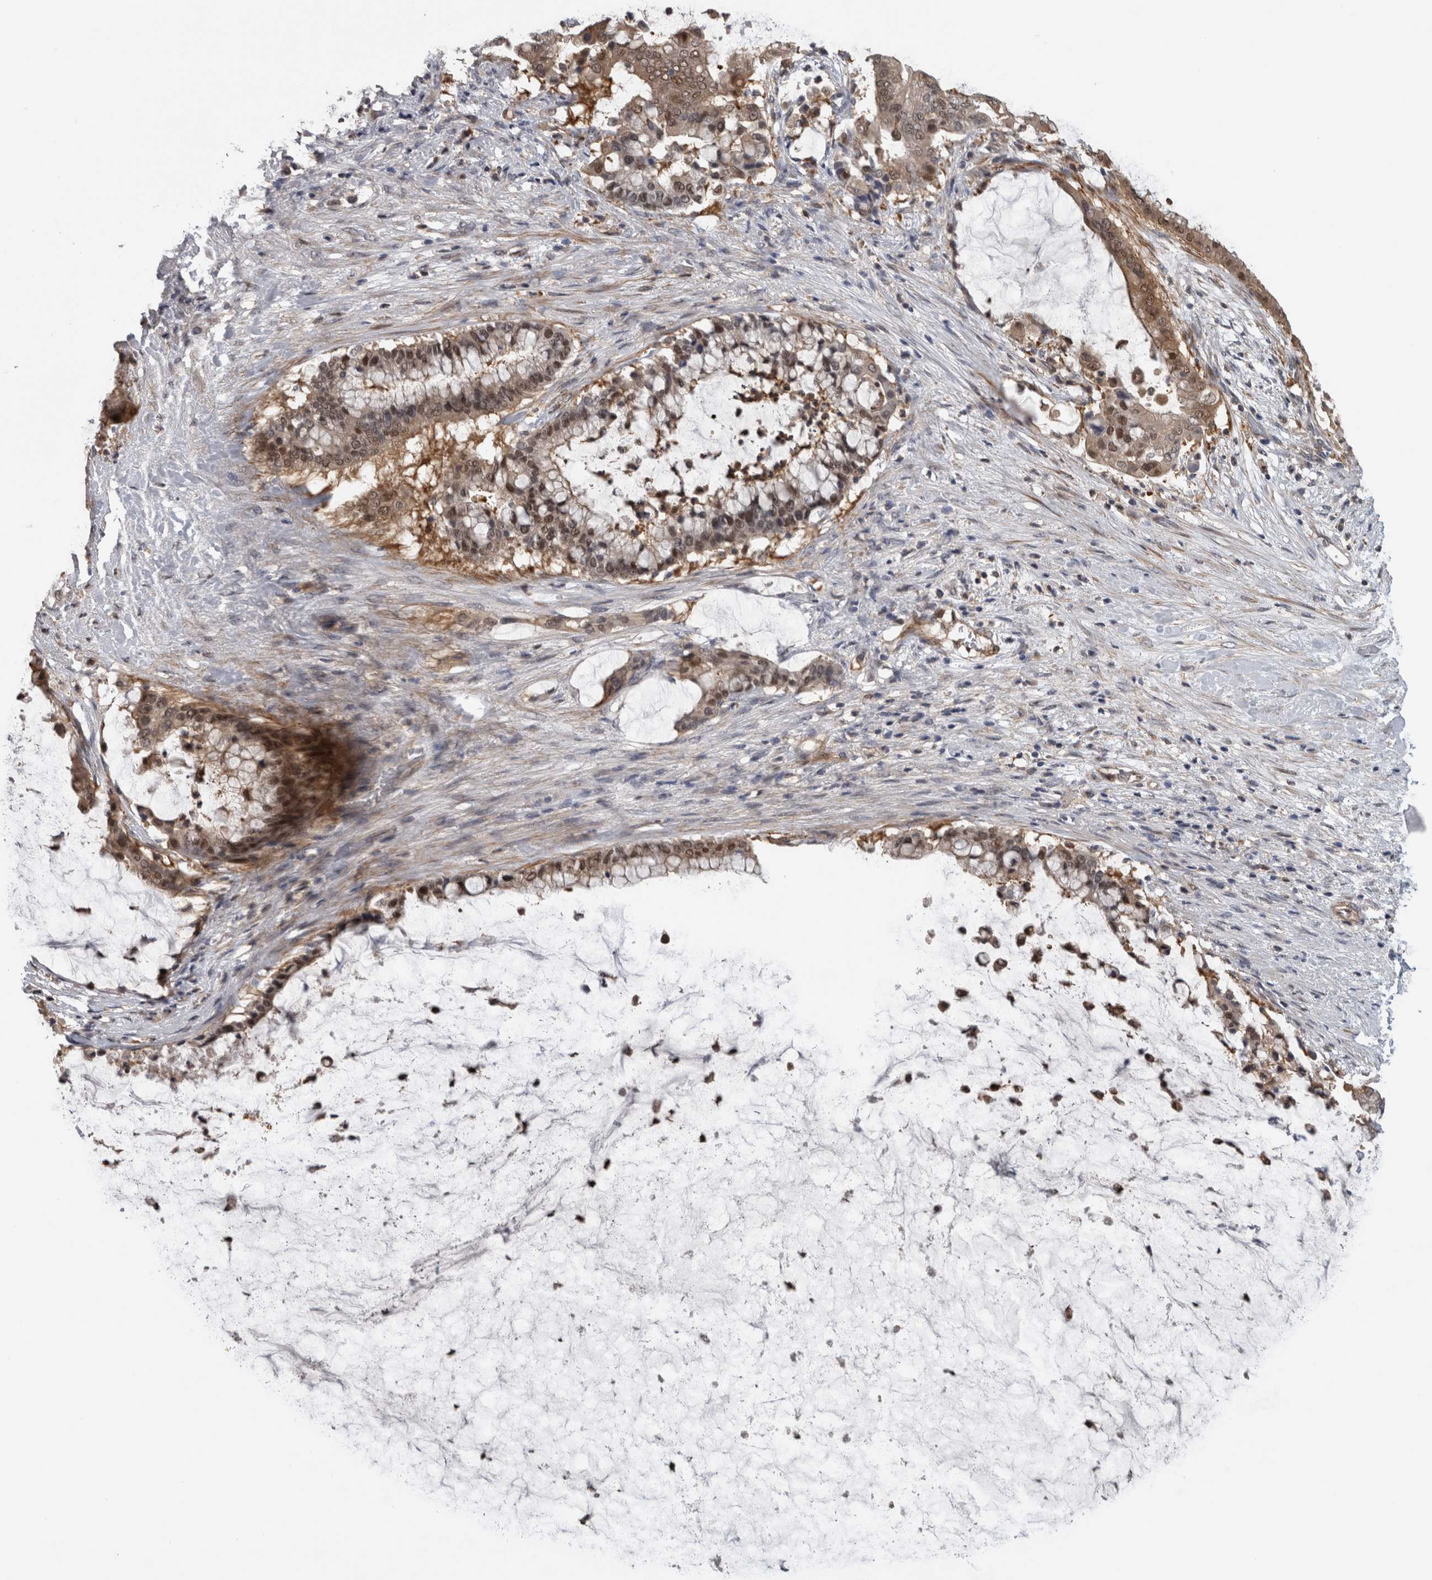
{"staining": {"intensity": "moderate", "quantity": ">75%", "location": "cytoplasmic/membranous,nuclear"}, "tissue": "pancreatic cancer", "cell_type": "Tumor cells", "image_type": "cancer", "snomed": [{"axis": "morphology", "description": "Adenocarcinoma, NOS"}, {"axis": "topography", "description": "Pancreas"}], "caption": "Pancreatic adenocarcinoma stained with DAB (3,3'-diaminobenzidine) immunohistochemistry (IHC) exhibits medium levels of moderate cytoplasmic/membranous and nuclear positivity in approximately >75% of tumor cells.", "gene": "NAPRT", "patient": {"sex": "male", "age": 41}}